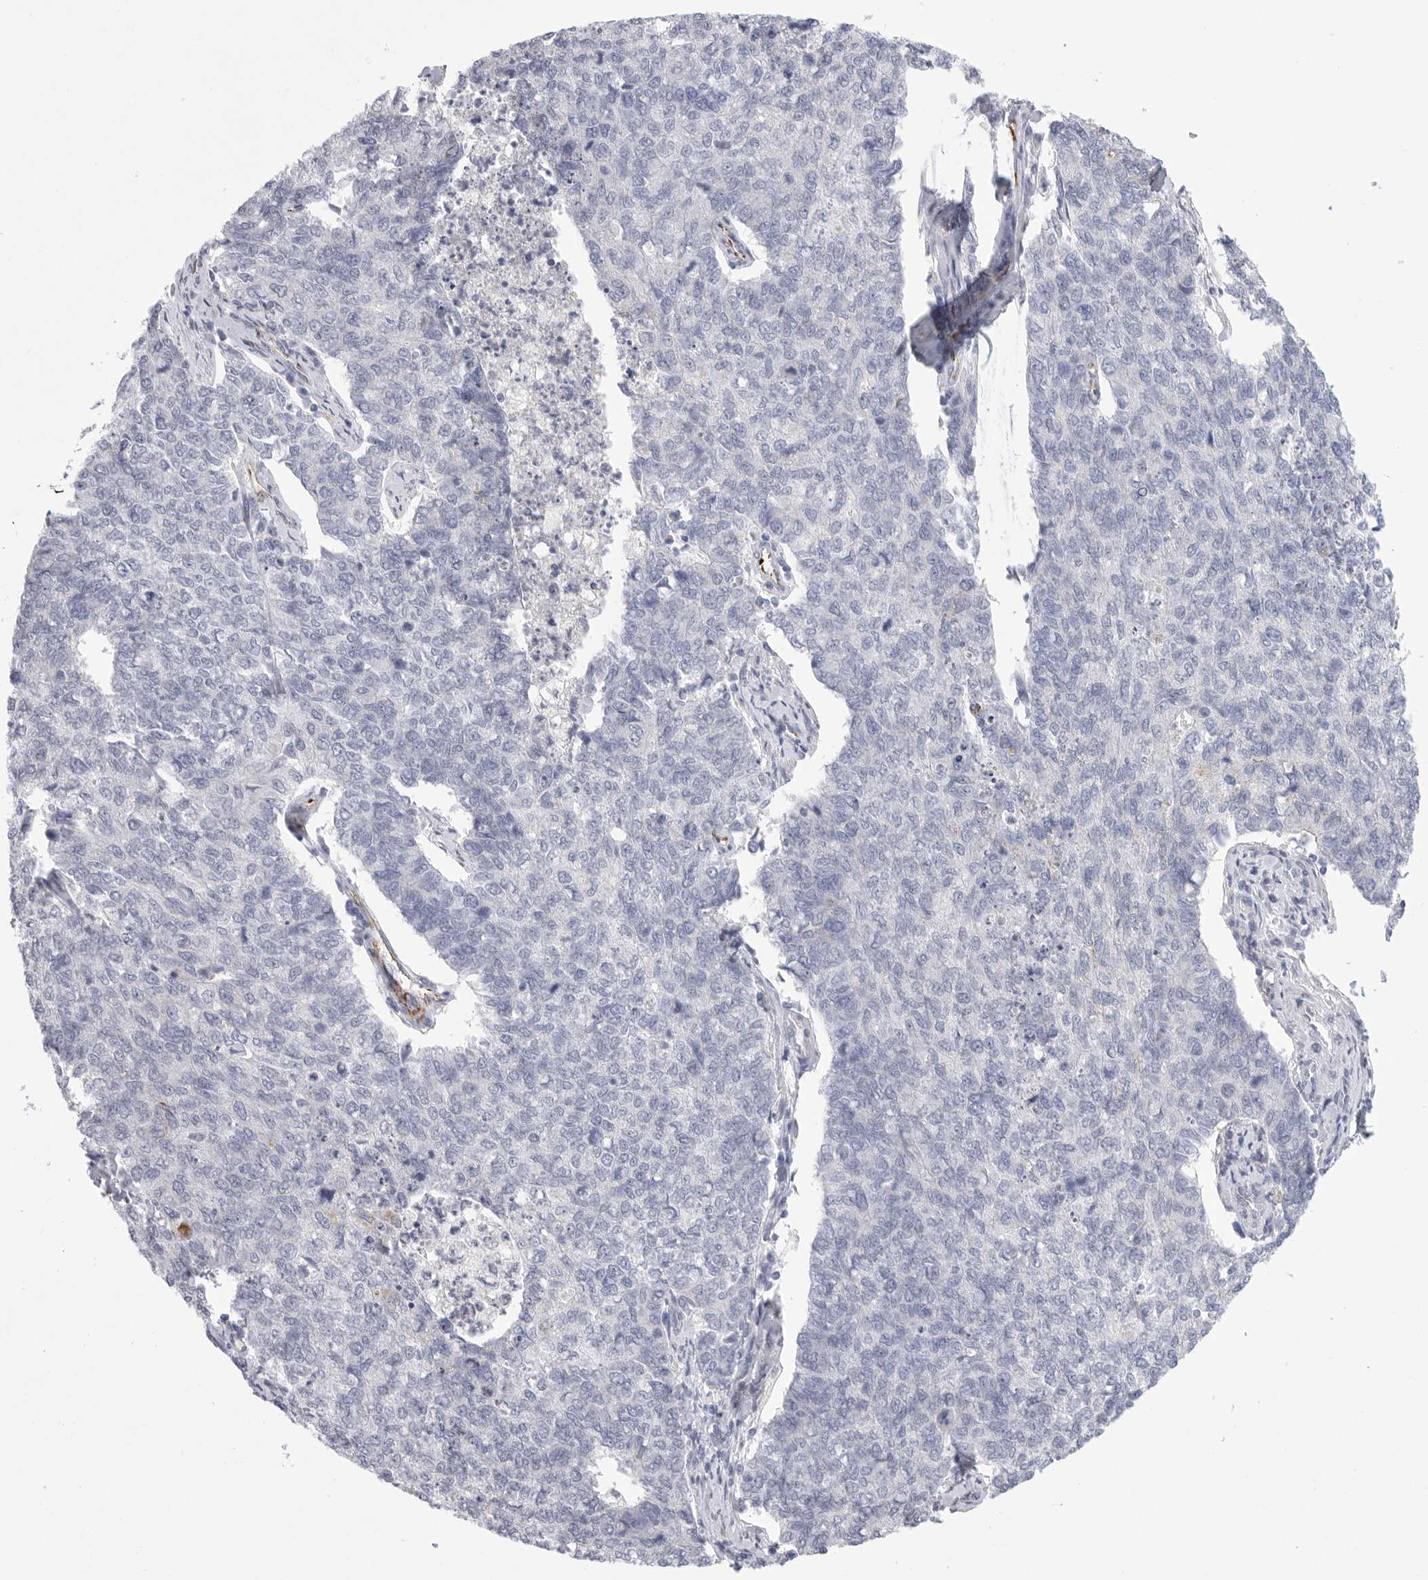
{"staining": {"intensity": "negative", "quantity": "none", "location": "none"}, "tissue": "cervical cancer", "cell_type": "Tumor cells", "image_type": "cancer", "snomed": [{"axis": "morphology", "description": "Squamous cell carcinoma, NOS"}, {"axis": "topography", "description": "Cervix"}], "caption": "A high-resolution histopathology image shows immunohistochemistry staining of squamous cell carcinoma (cervical), which reveals no significant positivity in tumor cells.", "gene": "ELP3", "patient": {"sex": "female", "age": 63}}